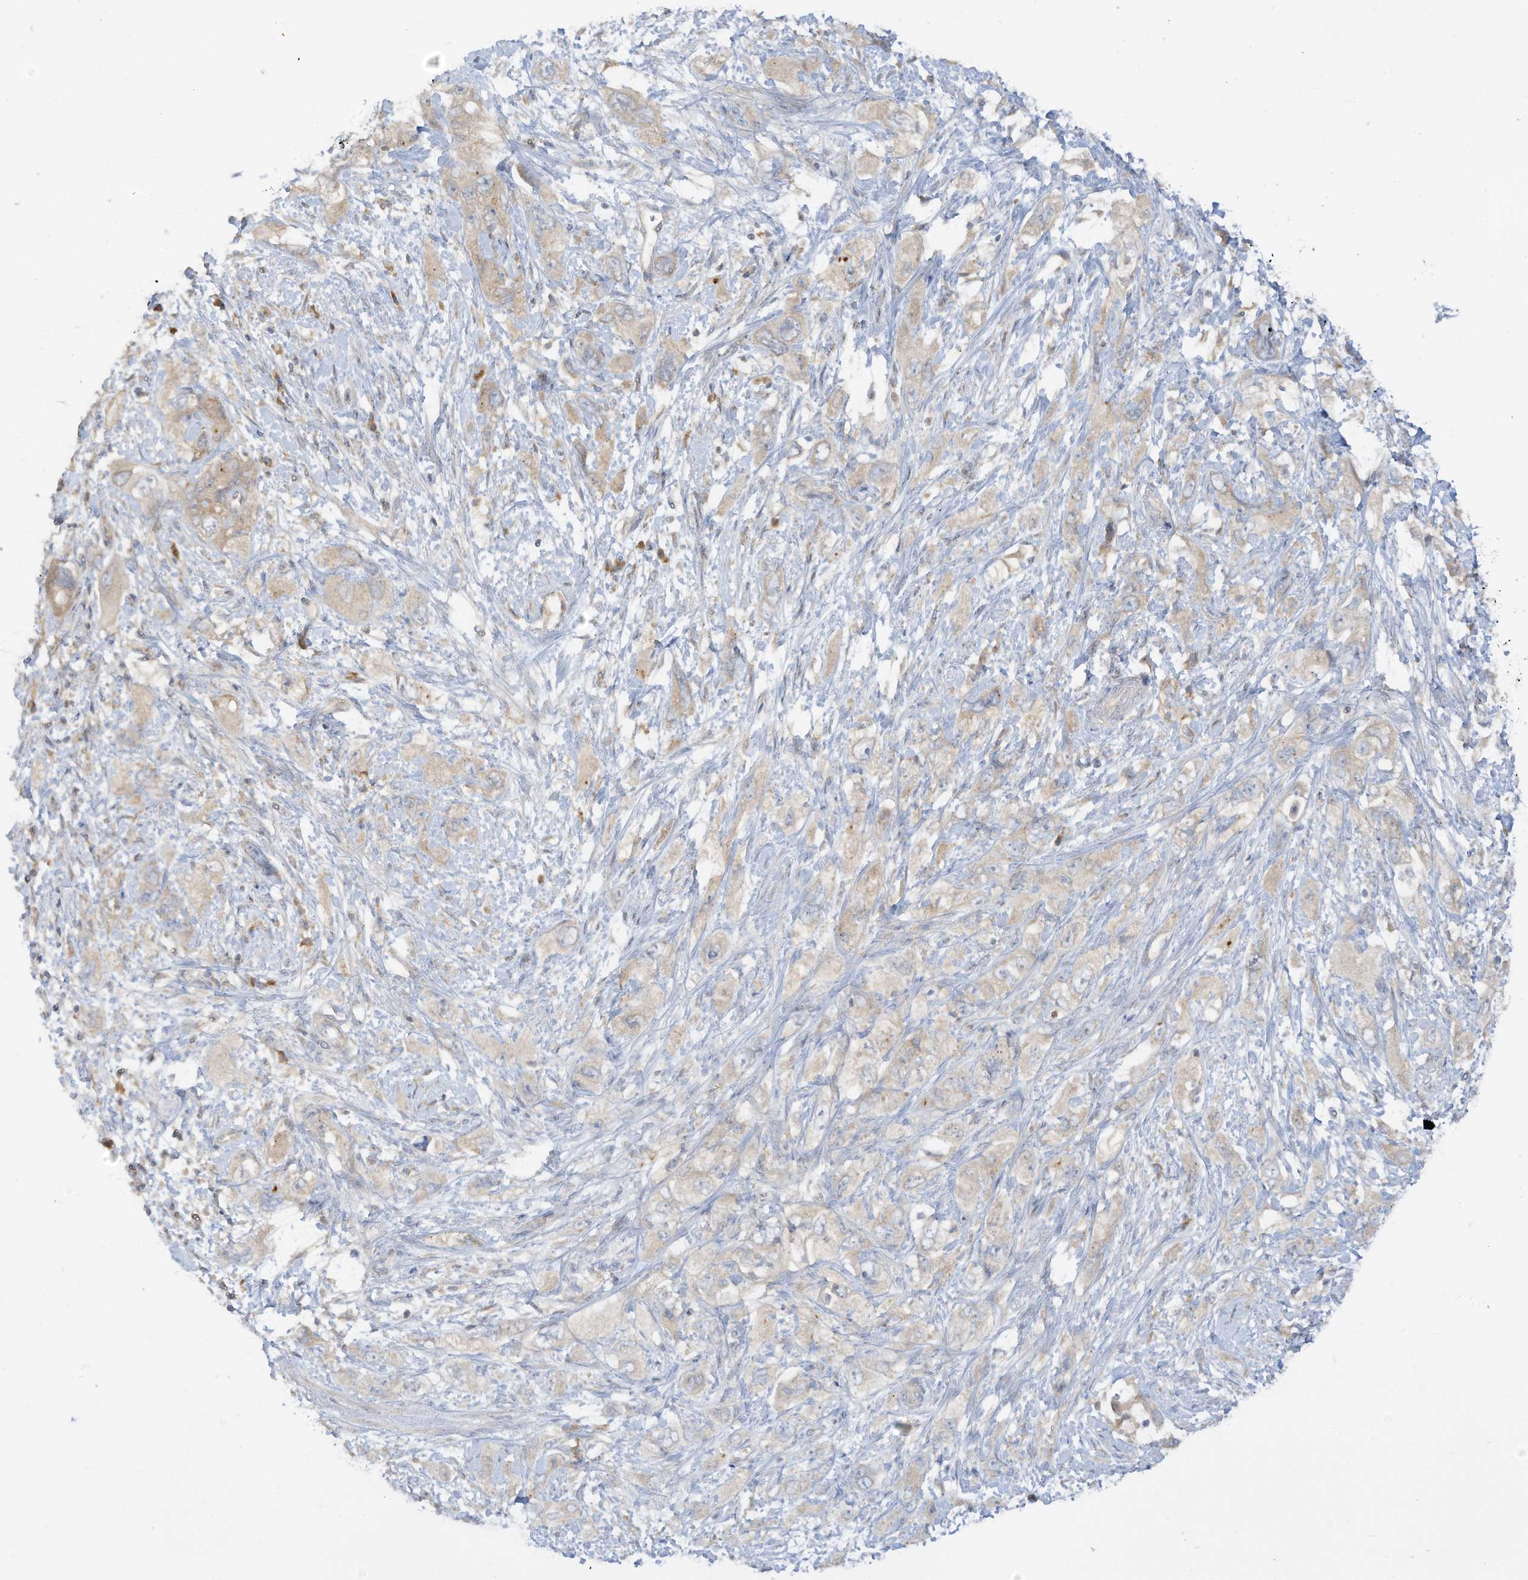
{"staining": {"intensity": "weak", "quantity": "<25%", "location": "cytoplasmic/membranous"}, "tissue": "pancreatic cancer", "cell_type": "Tumor cells", "image_type": "cancer", "snomed": [{"axis": "morphology", "description": "Adenocarcinoma, NOS"}, {"axis": "topography", "description": "Pancreas"}], "caption": "Immunohistochemistry of human pancreatic adenocarcinoma exhibits no positivity in tumor cells.", "gene": "LRRN2", "patient": {"sex": "female", "age": 73}}